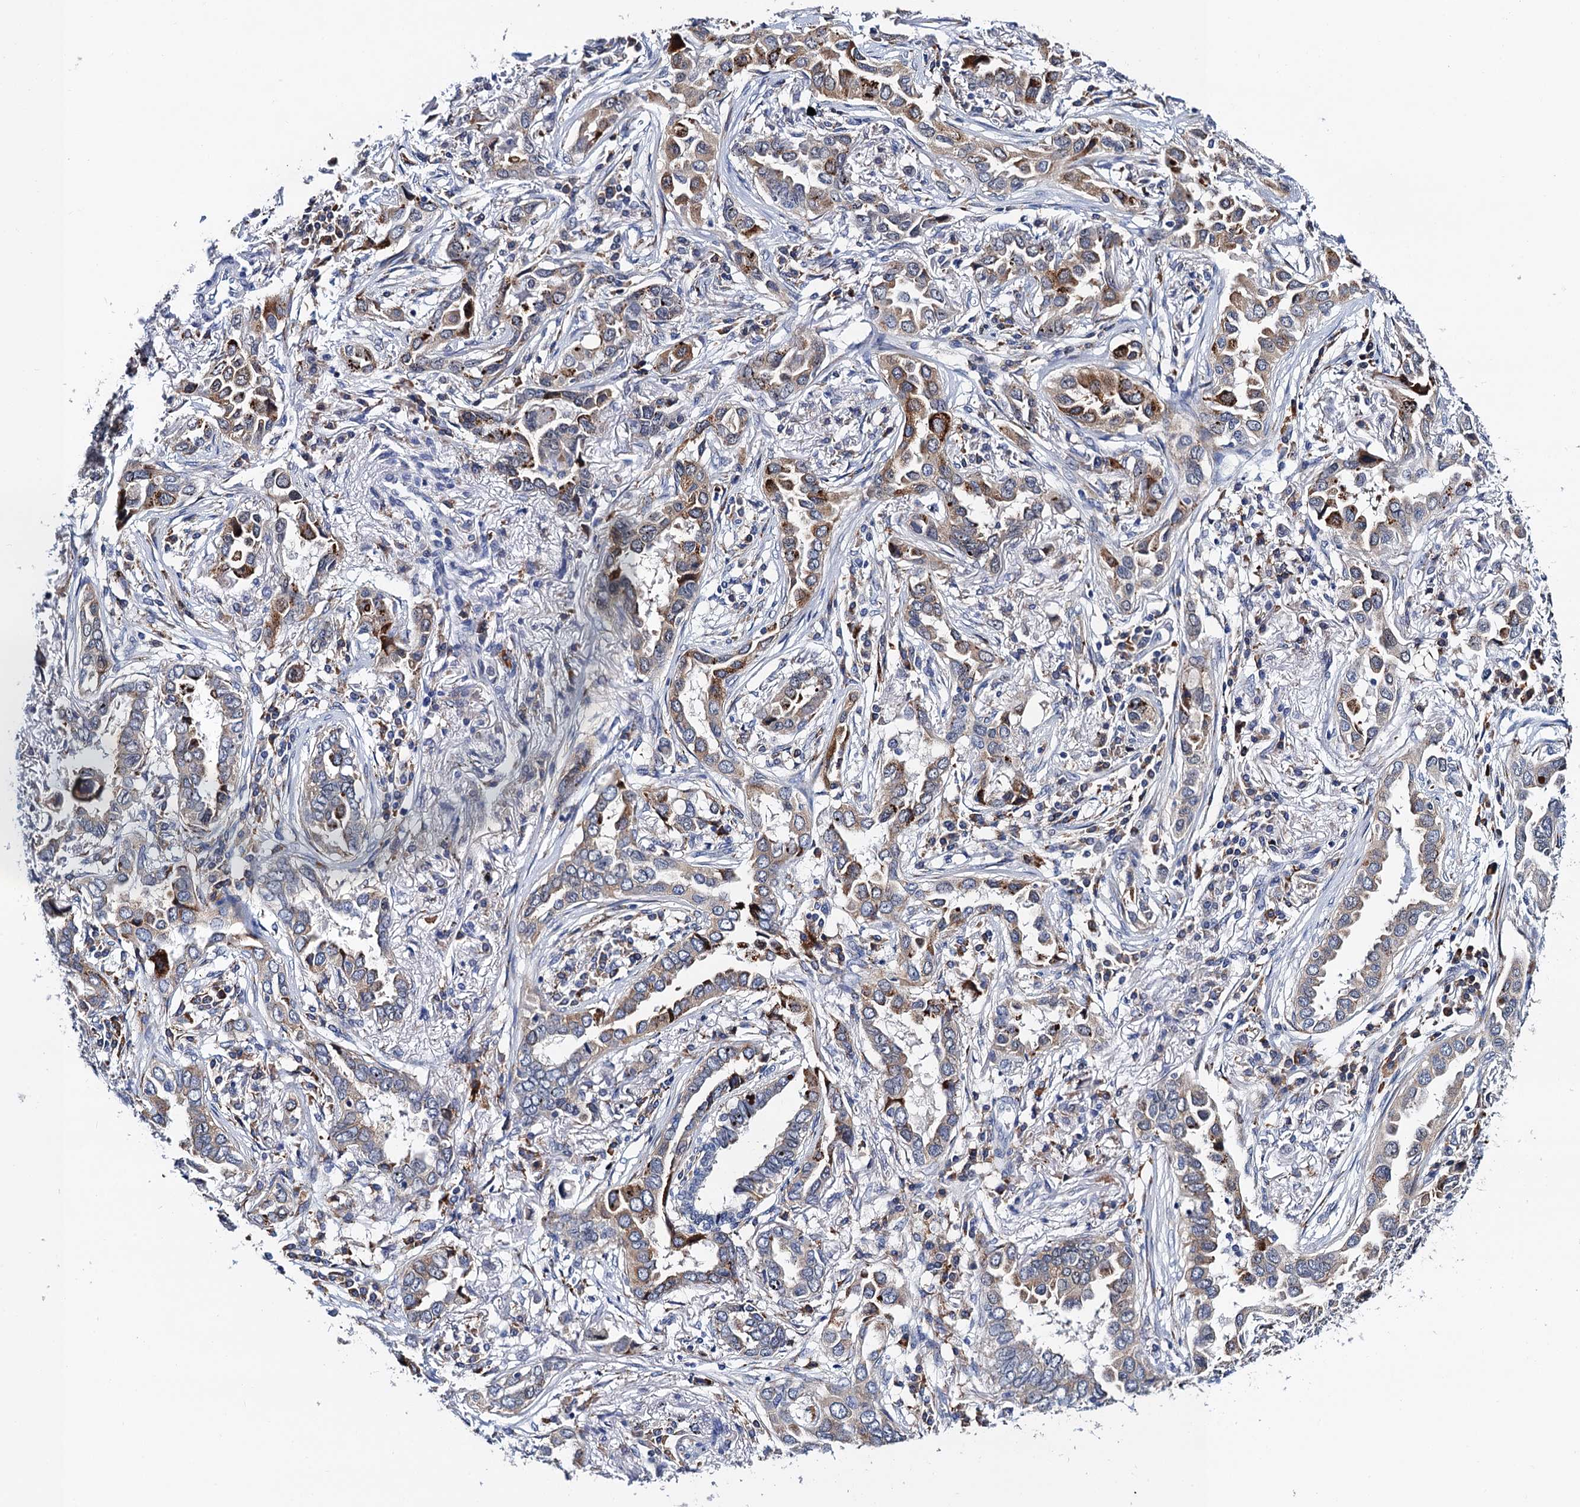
{"staining": {"intensity": "moderate", "quantity": "25%-75%", "location": "cytoplasmic/membranous"}, "tissue": "lung cancer", "cell_type": "Tumor cells", "image_type": "cancer", "snomed": [{"axis": "morphology", "description": "Adenocarcinoma, NOS"}, {"axis": "topography", "description": "Lung"}], "caption": "Tumor cells display medium levels of moderate cytoplasmic/membranous expression in about 25%-75% of cells in human adenocarcinoma (lung). The staining is performed using DAB (3,3'-diaminobenzidine) brown chromogen to label protein expression. The nuclei are counter-stained blue using hematoxylin.", "gene": "SLC7A10", "patient": {"sex": "female", "age": 76}}